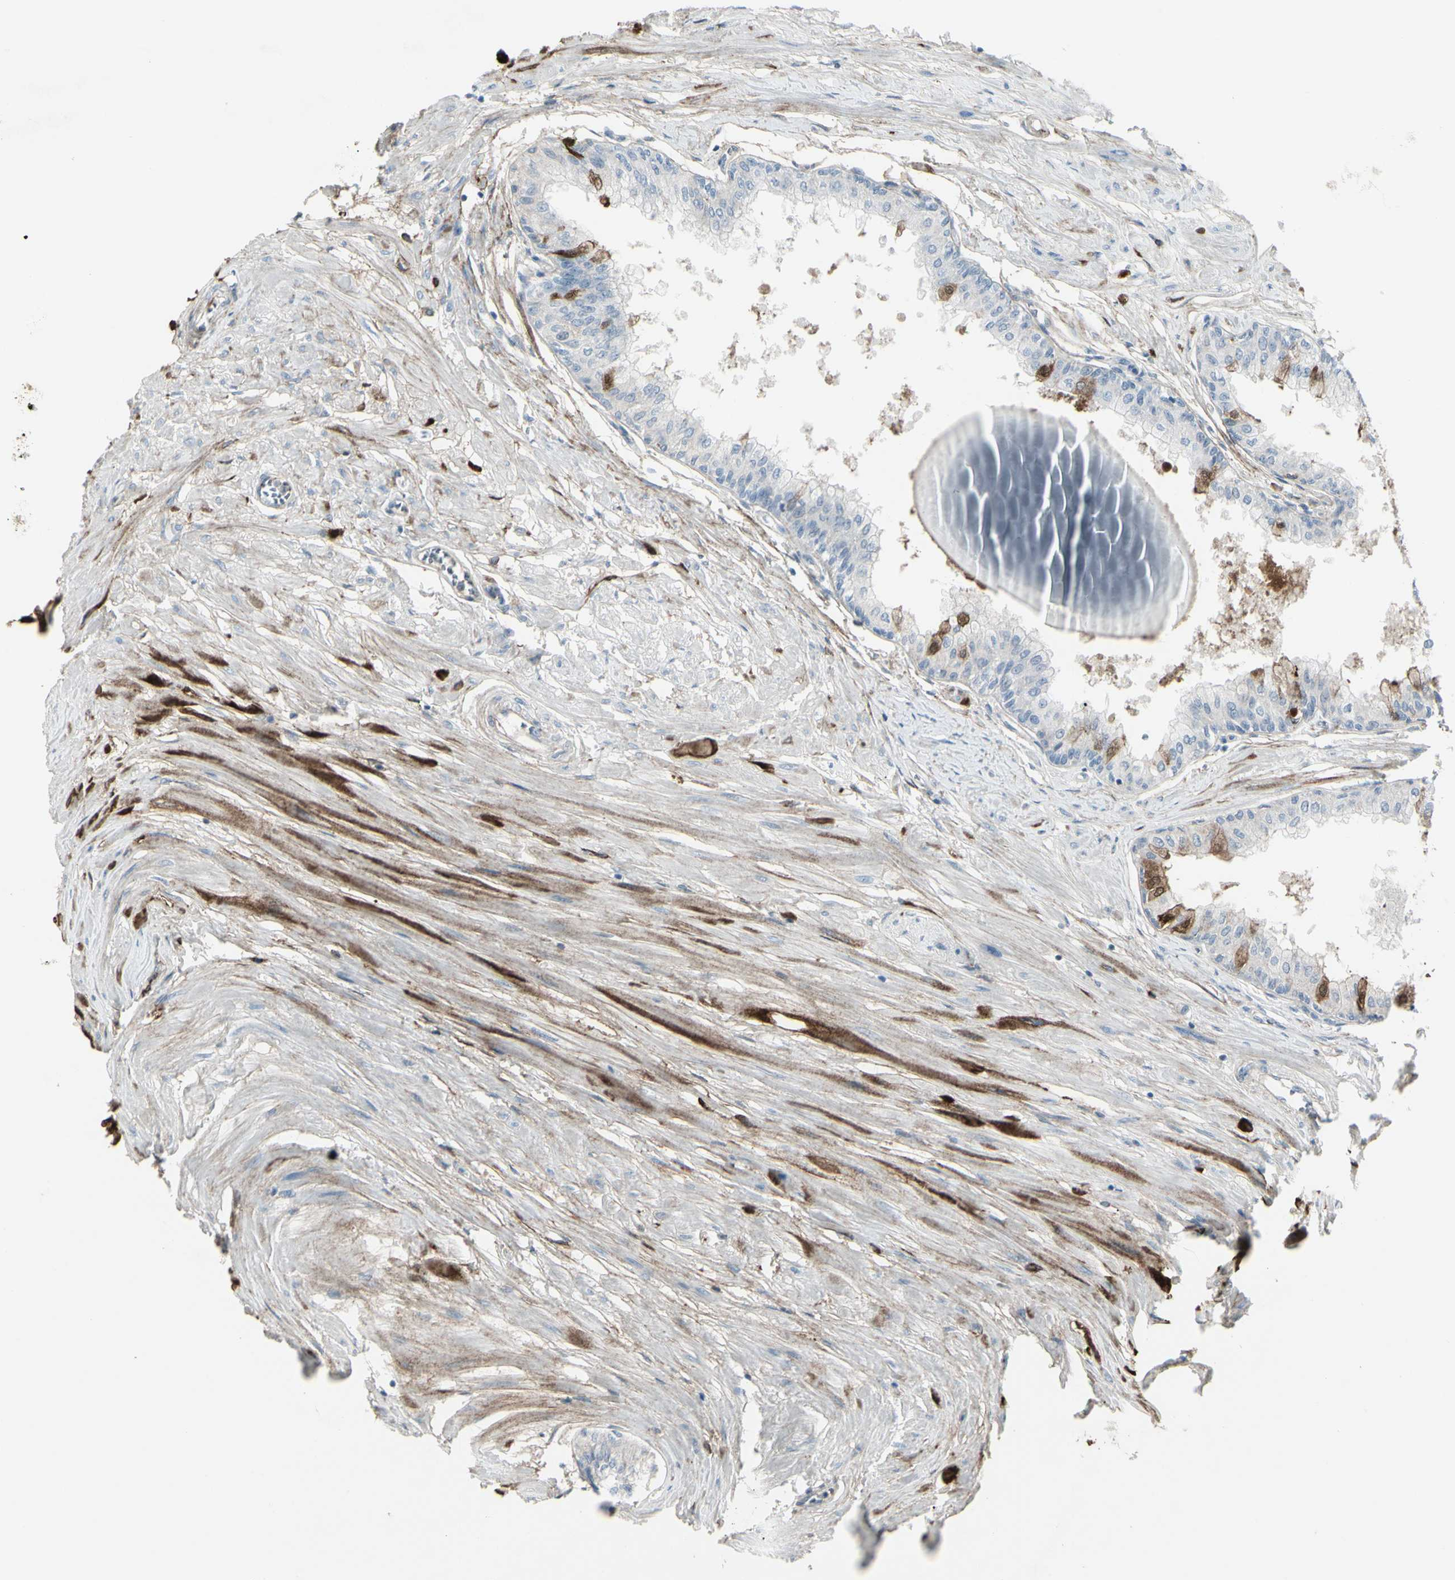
{"staining": {"intensity": "moderate", "quantity": "<25%", "location": "cytoplasmic/membranous"}, "tissue": "prostate", "cell_type": "Glandular cells", "image_type": "normal", "snomed": [{"axis": "morphology", "description": "Normal tissue, NOS"}, {"axis": "topography", "description": "Prostate"}, {"axis": "topography", "description": "Seminal veicle"}], "caption": "This micrograph demonstrates immunohistochemistry staining of benign prostate, with low moderate cytoplasmic/membranous staining in about <25% of glandular cells.", "gene": "IGHG1", "patient": {"sex": "male", "age": 60}}